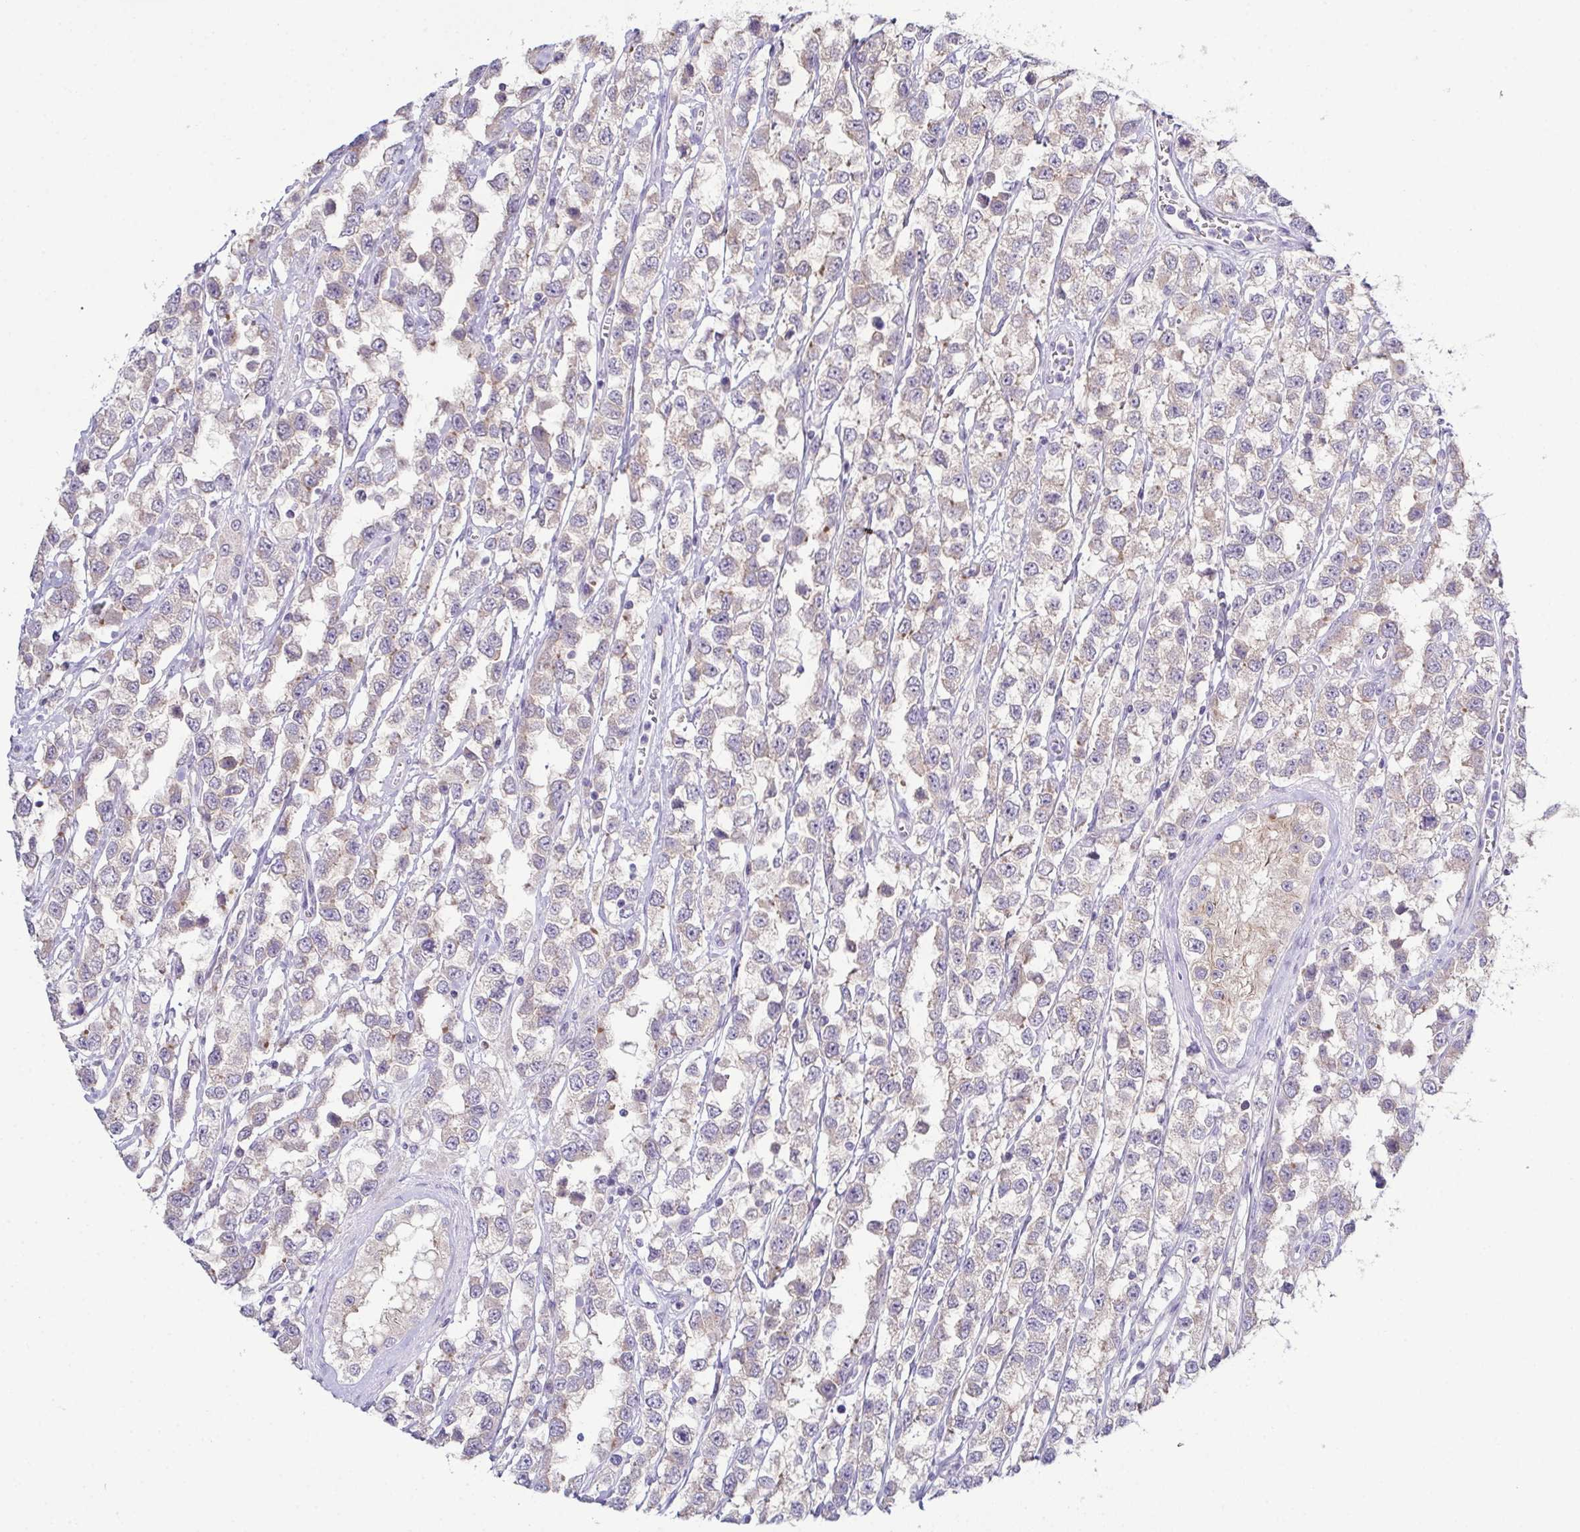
{"staining": {"intensity": "weak", "quantity": "<25%", "location": "cytoplasmic/membranous"}, "tissue": "testis cancer", "cell_type": "Tumor cells", "image_type": "cancer", "snomed": [{"axis": "morphology", "description": "Seminoma, NOS"}, {"axis": "topography", "description": "Testis"}], "caption": "Immunohistochemical staining of testis cancer reveals no significant staining in tumor cells.", "gene": "CFAP97D1", "patient": {"sex": "male", "age": 34}}